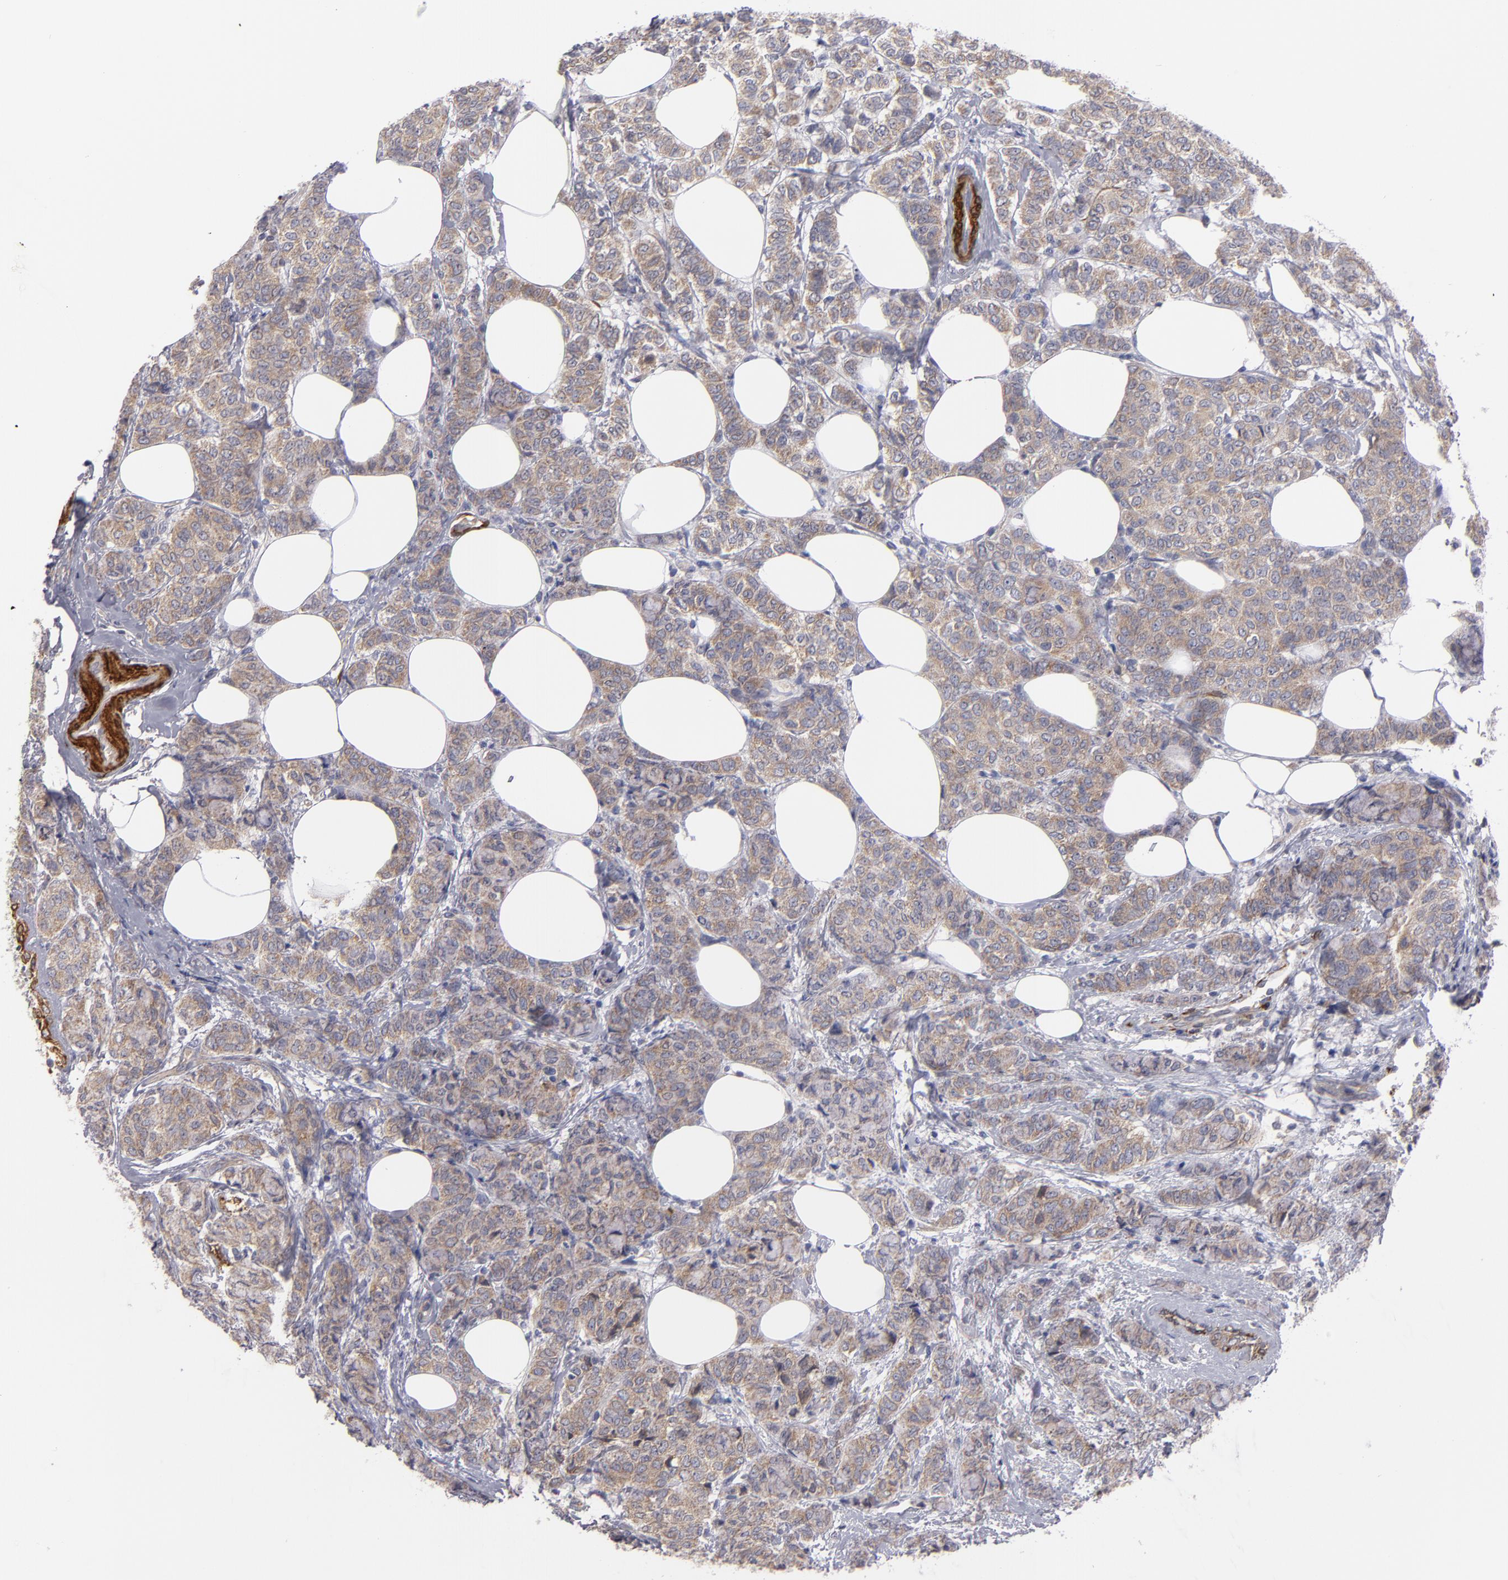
{"staining": {"intensity": "moderate", "quantity": ">75%", "location": "cytoplasmic/membranous"}, "tissue": "breast cancer", "cell_type": "Tumor cells", "image_type": "cancer", "snomed": [{"axis": "morphology", "description": "Lobular carcinoma"}, {"axis": "topography", "description": "Breast"}], "caption": "Tumor cells display medium levels of moderate cytoplasmic/membranous staining in about >75% of cells in human breast cancer.", "gene": "SLMAP", "patient": {"sex": "female", "age": 60}}